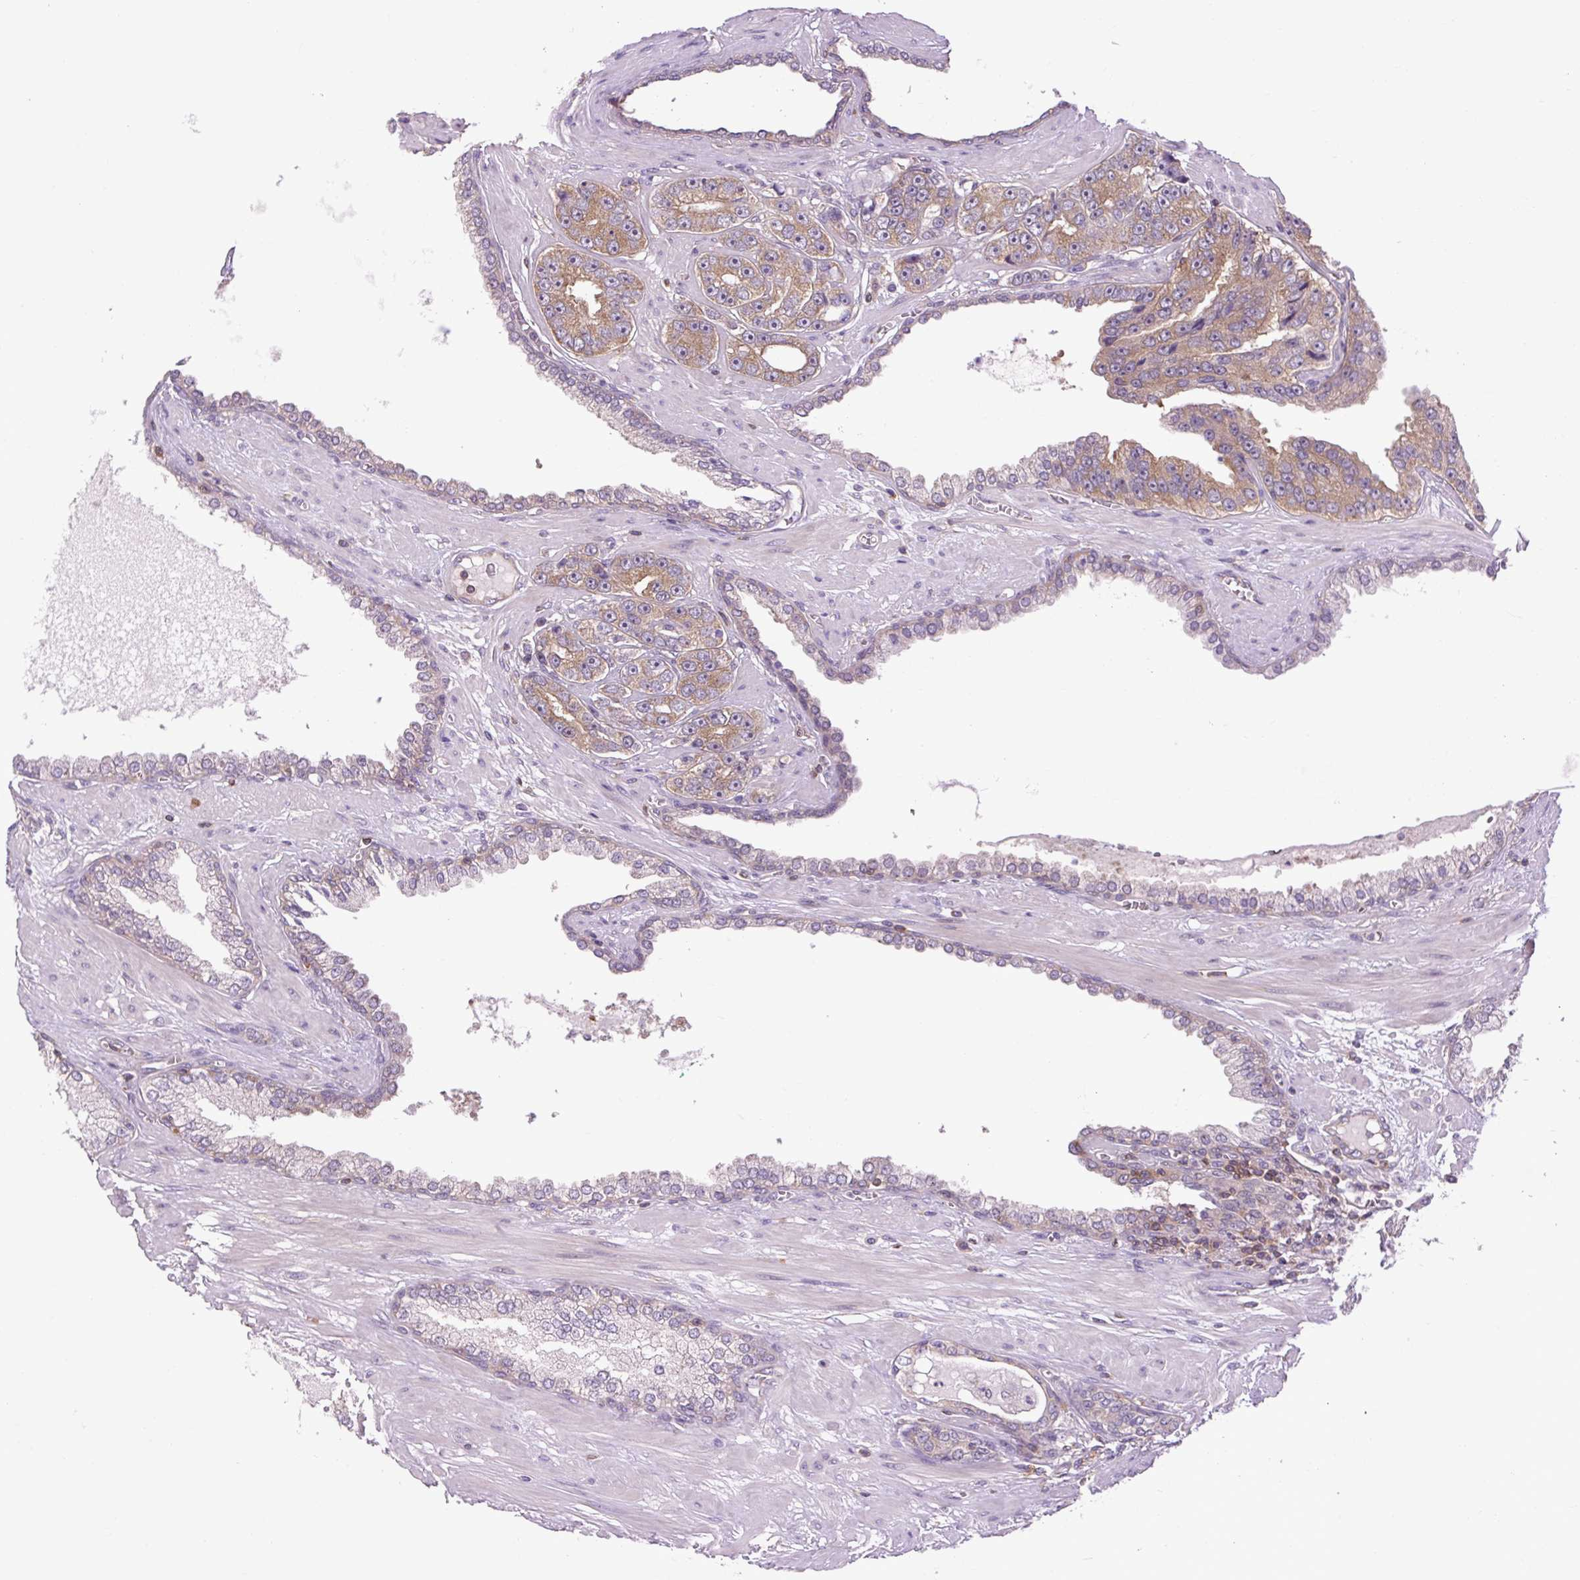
{"staining": {"intensity": "moderate", "quantity": ">75%", "location": "cytoplasmic/membranous"}, "tissue": "prostate cancer", "cell_type": "Tumor cells", "image_type": "cancer", "snomed": [{"axis": "morphology", "description": "Adenocarcinoma, High grade"}, {"axis": "topography", "description": "Prostate"}], "caption": "Immunohistochemistry (DAB (3,3'-diaminobenzidine)) staining of prostate adenocarcinoma (high-grade) reveals moderate cytoplasmic/membranous protein staining in about >75% of tumor cells.", "gene": "PLCG1", "patient": {"sex": "male", "age": 71}}